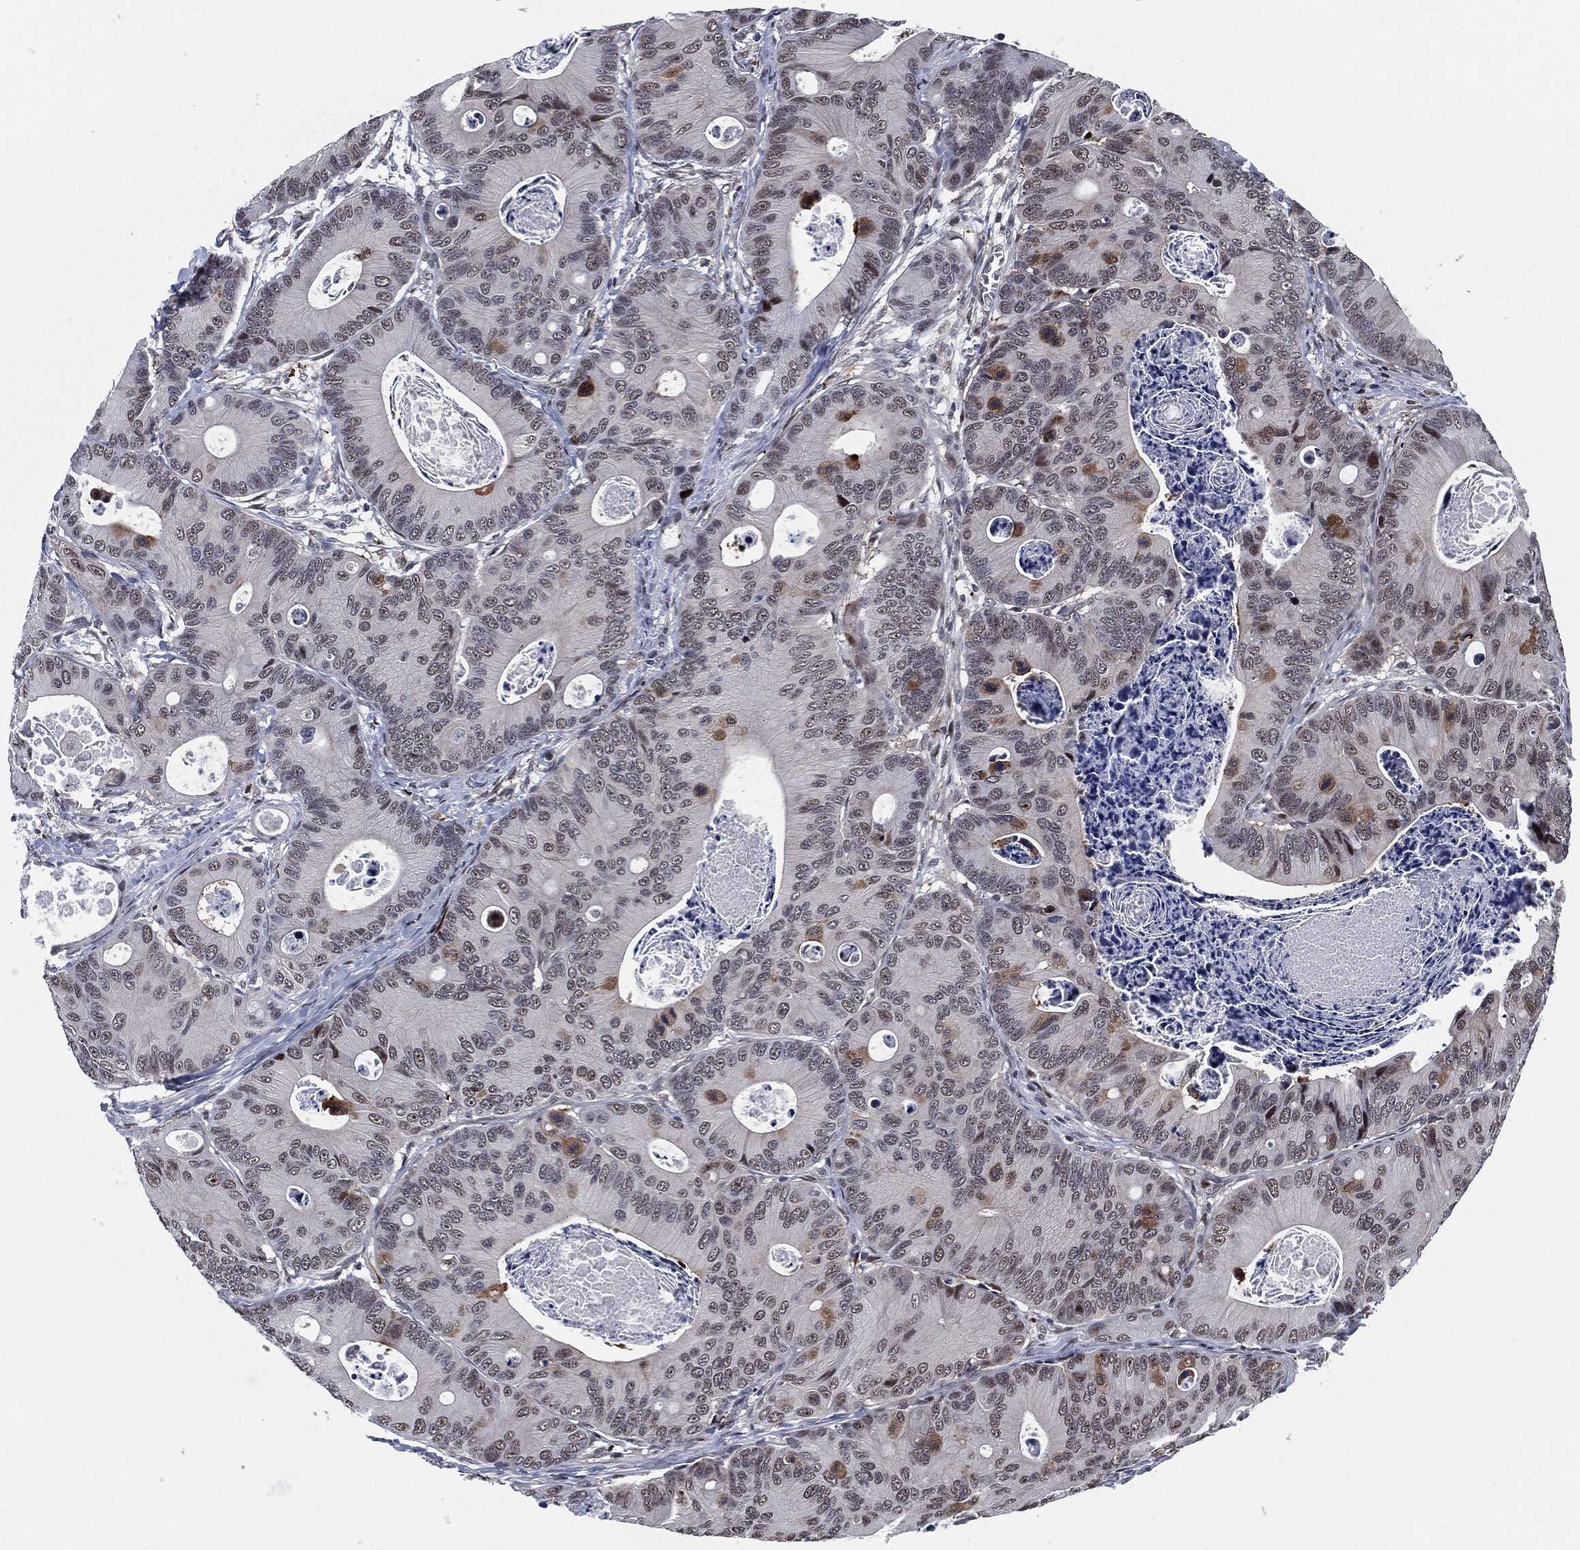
{"staining": {"intensity": "negative", "quantity": "none", "location": "none"}, "tissue": "colorectal cancer", "cell_type": "Tumor cells", "image_type": "cancer", "snomed": [{"axis": "morphology", "description": "Adenocarcinoma, NOS"}, {"axis": "topography", "description": "Colon"}], "caption": "Tumor cells are negative for protein expression in human adenocarcinoma (colorectal).", "gene": "AKT2", "patient": {"sex": "female", "age": 78}}